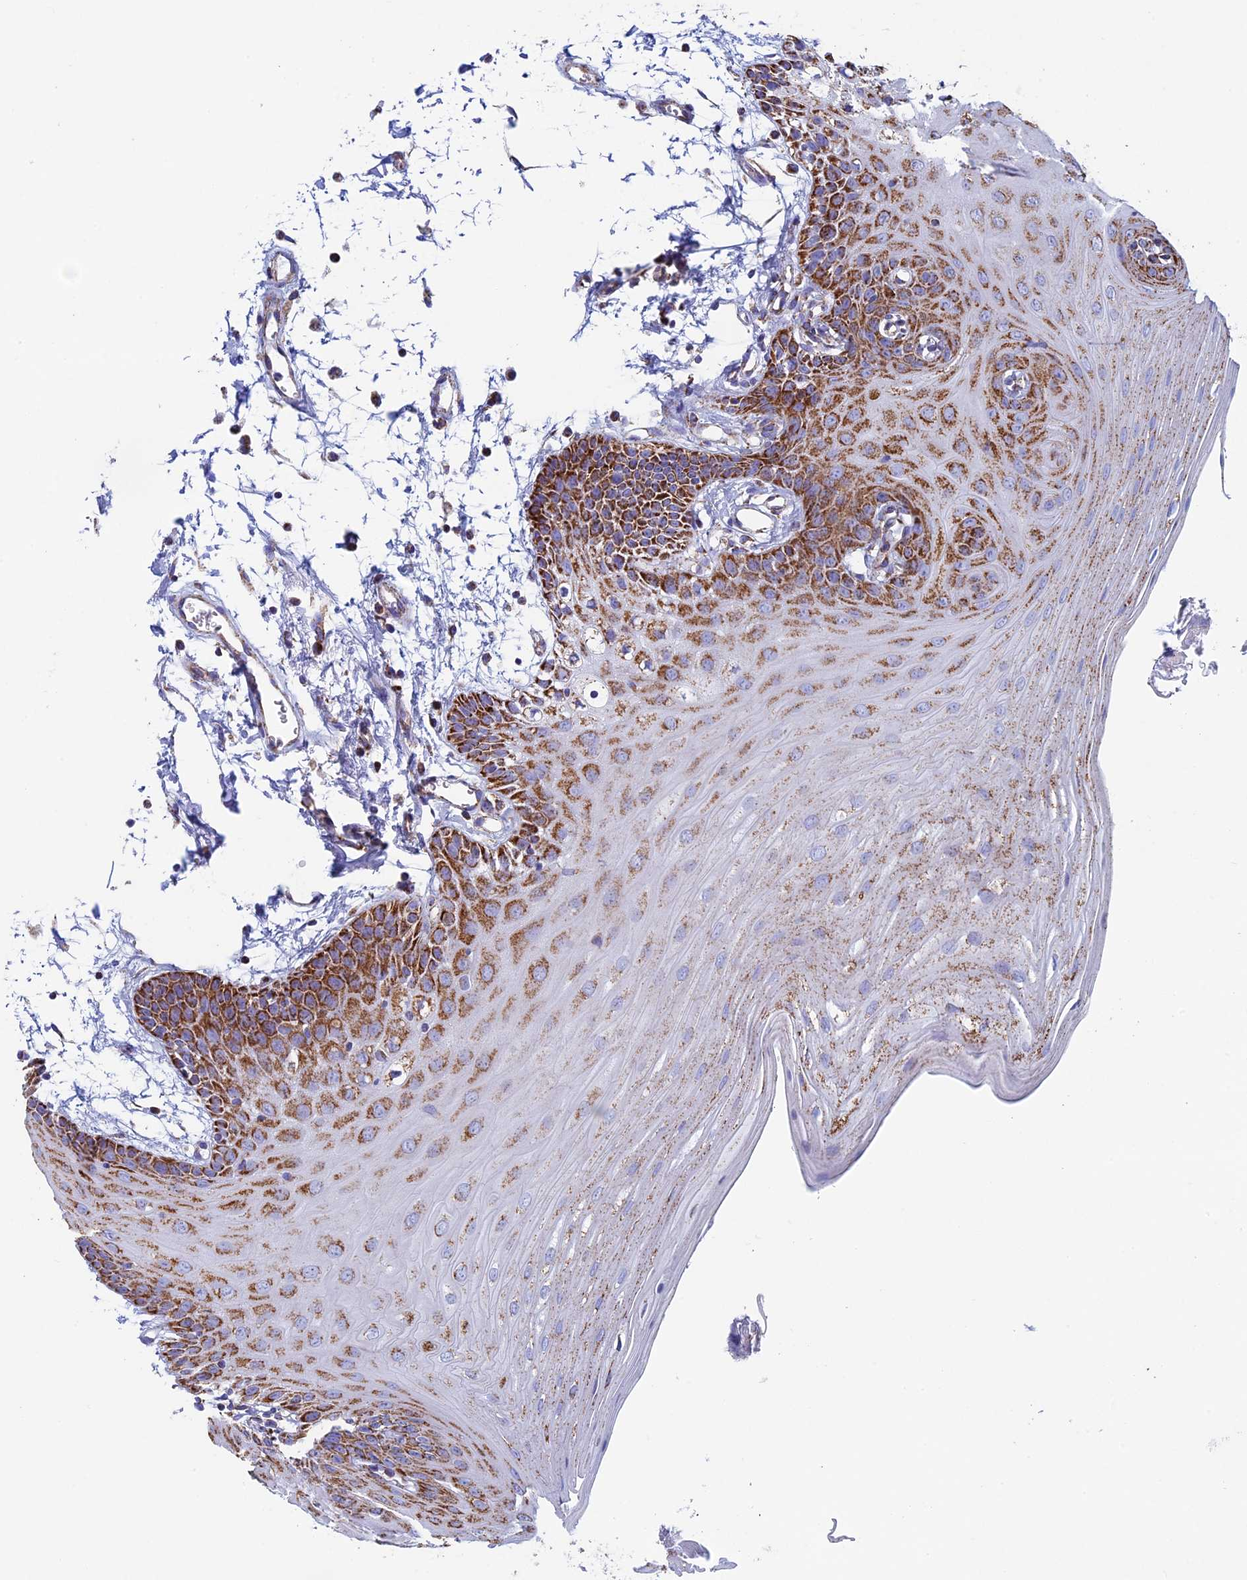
{"staining": {"intensity": "strong", "quantity": ">75%", "location": "cytoplasmic/membranous"}, "tissue": "oral mucosa", "cell_type": "Squamous epithelial cells", "image_type": "normal", "snomed": [{"axis": "morphology", "description": "Normal tissue, NOS"}, {"axis": "topography", "description": "Oral tissue"}, {"axis": "topography", "description": "Tounge, NOS"}], "caption": "Immunohistochemical staining of benign human oral mucosa demonstrates strong cytoplasmic/membranous protein positivity in approximately >75% of squamous epithelial cells. (IHC, brightfield microscopy, high magnification).", "gene": "UQCRFS1", "patient": {"sex": "female", "age": 73}}